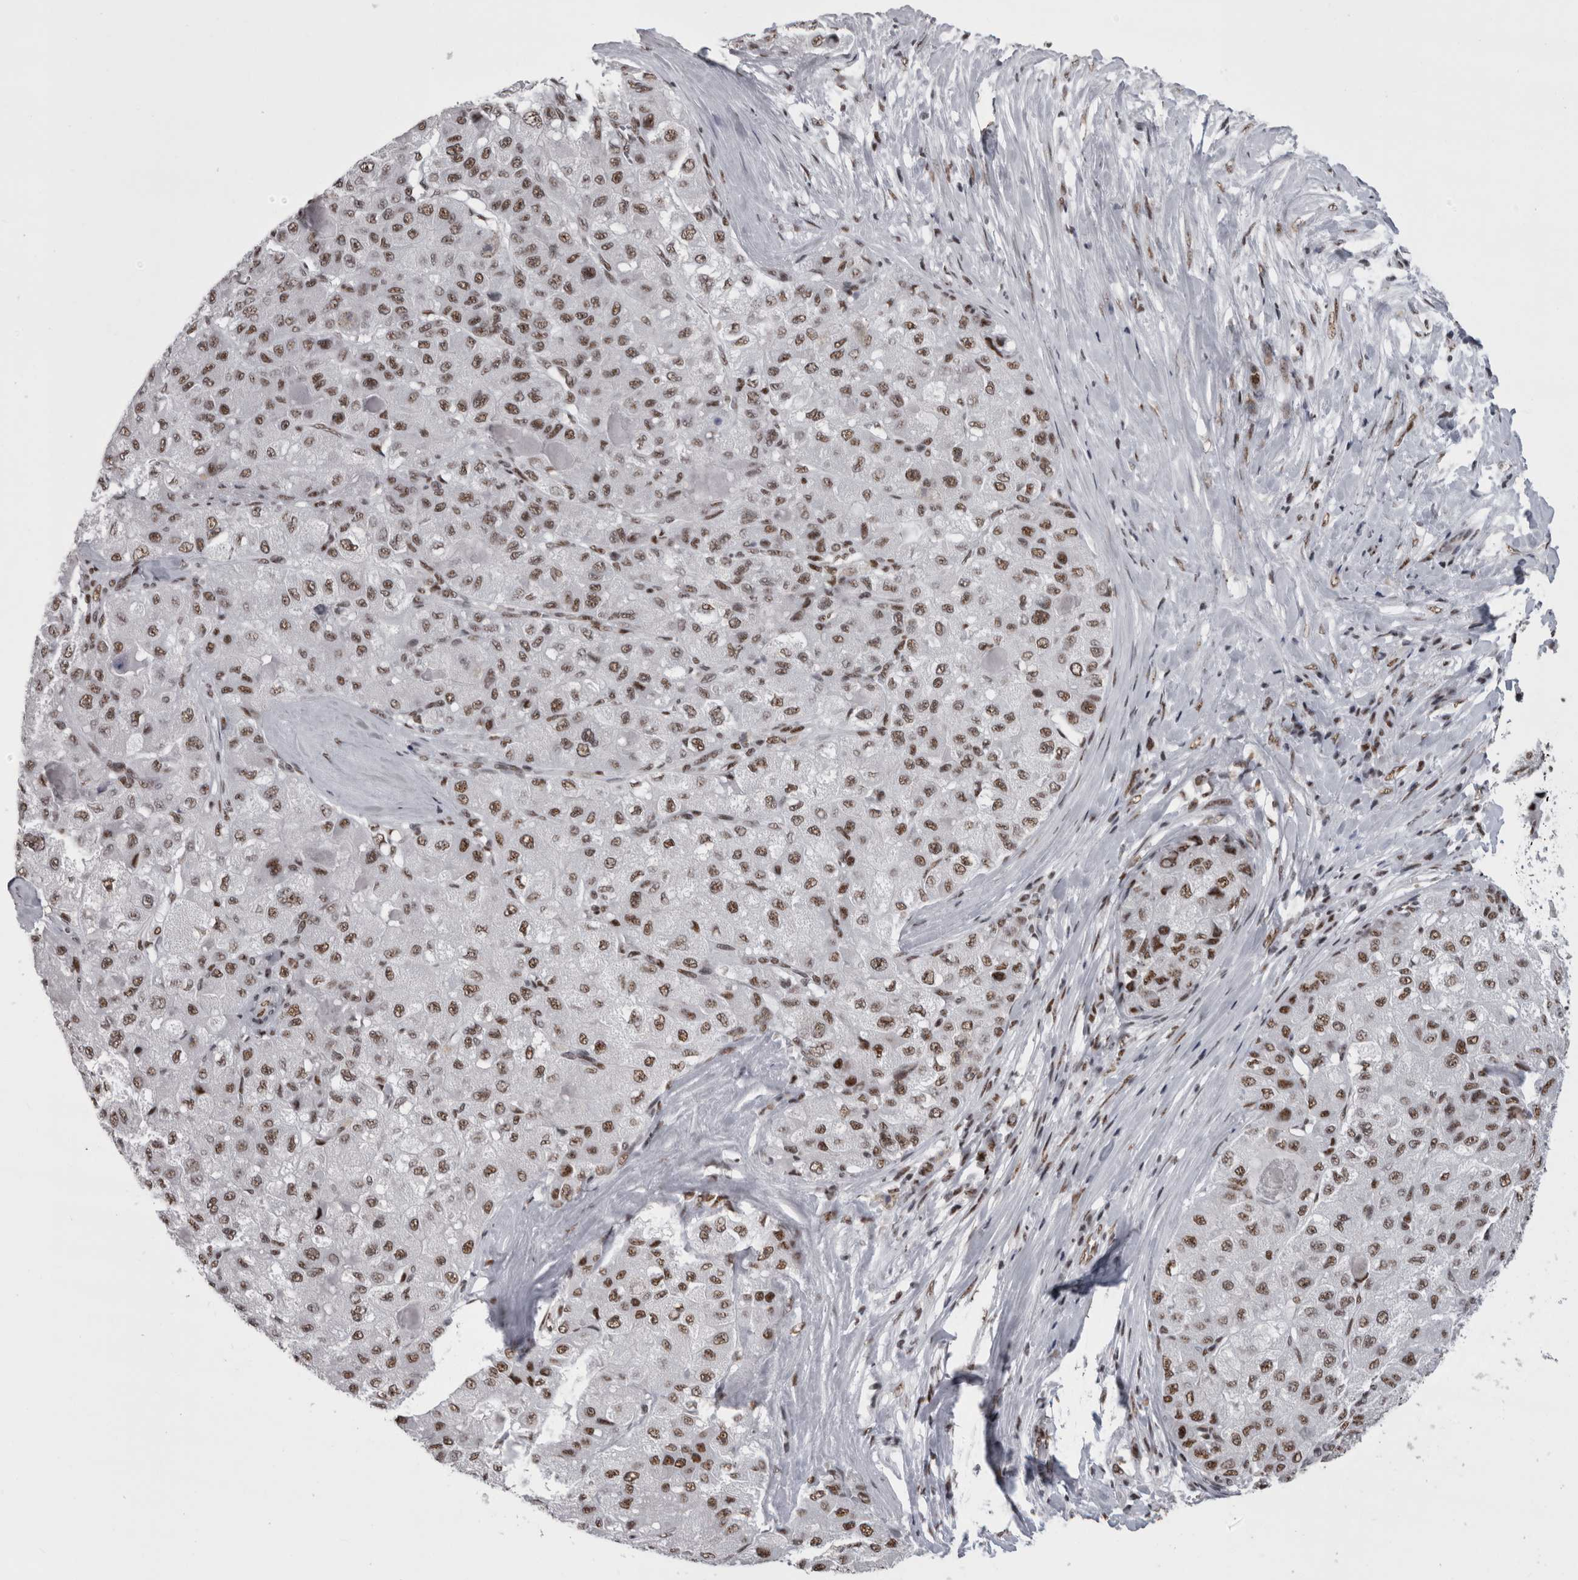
{"staining": {"intensity": "weak", "quantity": ">75%", "location": "nuclear"}, "tissue": "liver cancer", "cell_type": "Tumor cells", "image_type": "cancer", "snomed": [{"axis": "morphology", "description": "Carcinoma, Hepatocellular, NOS"}, {"axis": "topography", "description": "Liver"}], "caption": "High-magnification brightfield microscopy of hepatocellular carcinoma (liver) stained with DAB (brown) and counterstained with hematoxylin (blue). tumor cells exhibit weak nuclear expression is appreciated in approximately>75% of cells.", "gene": "SNRNP40", "patient": {"sex": "male", "age": 80}}